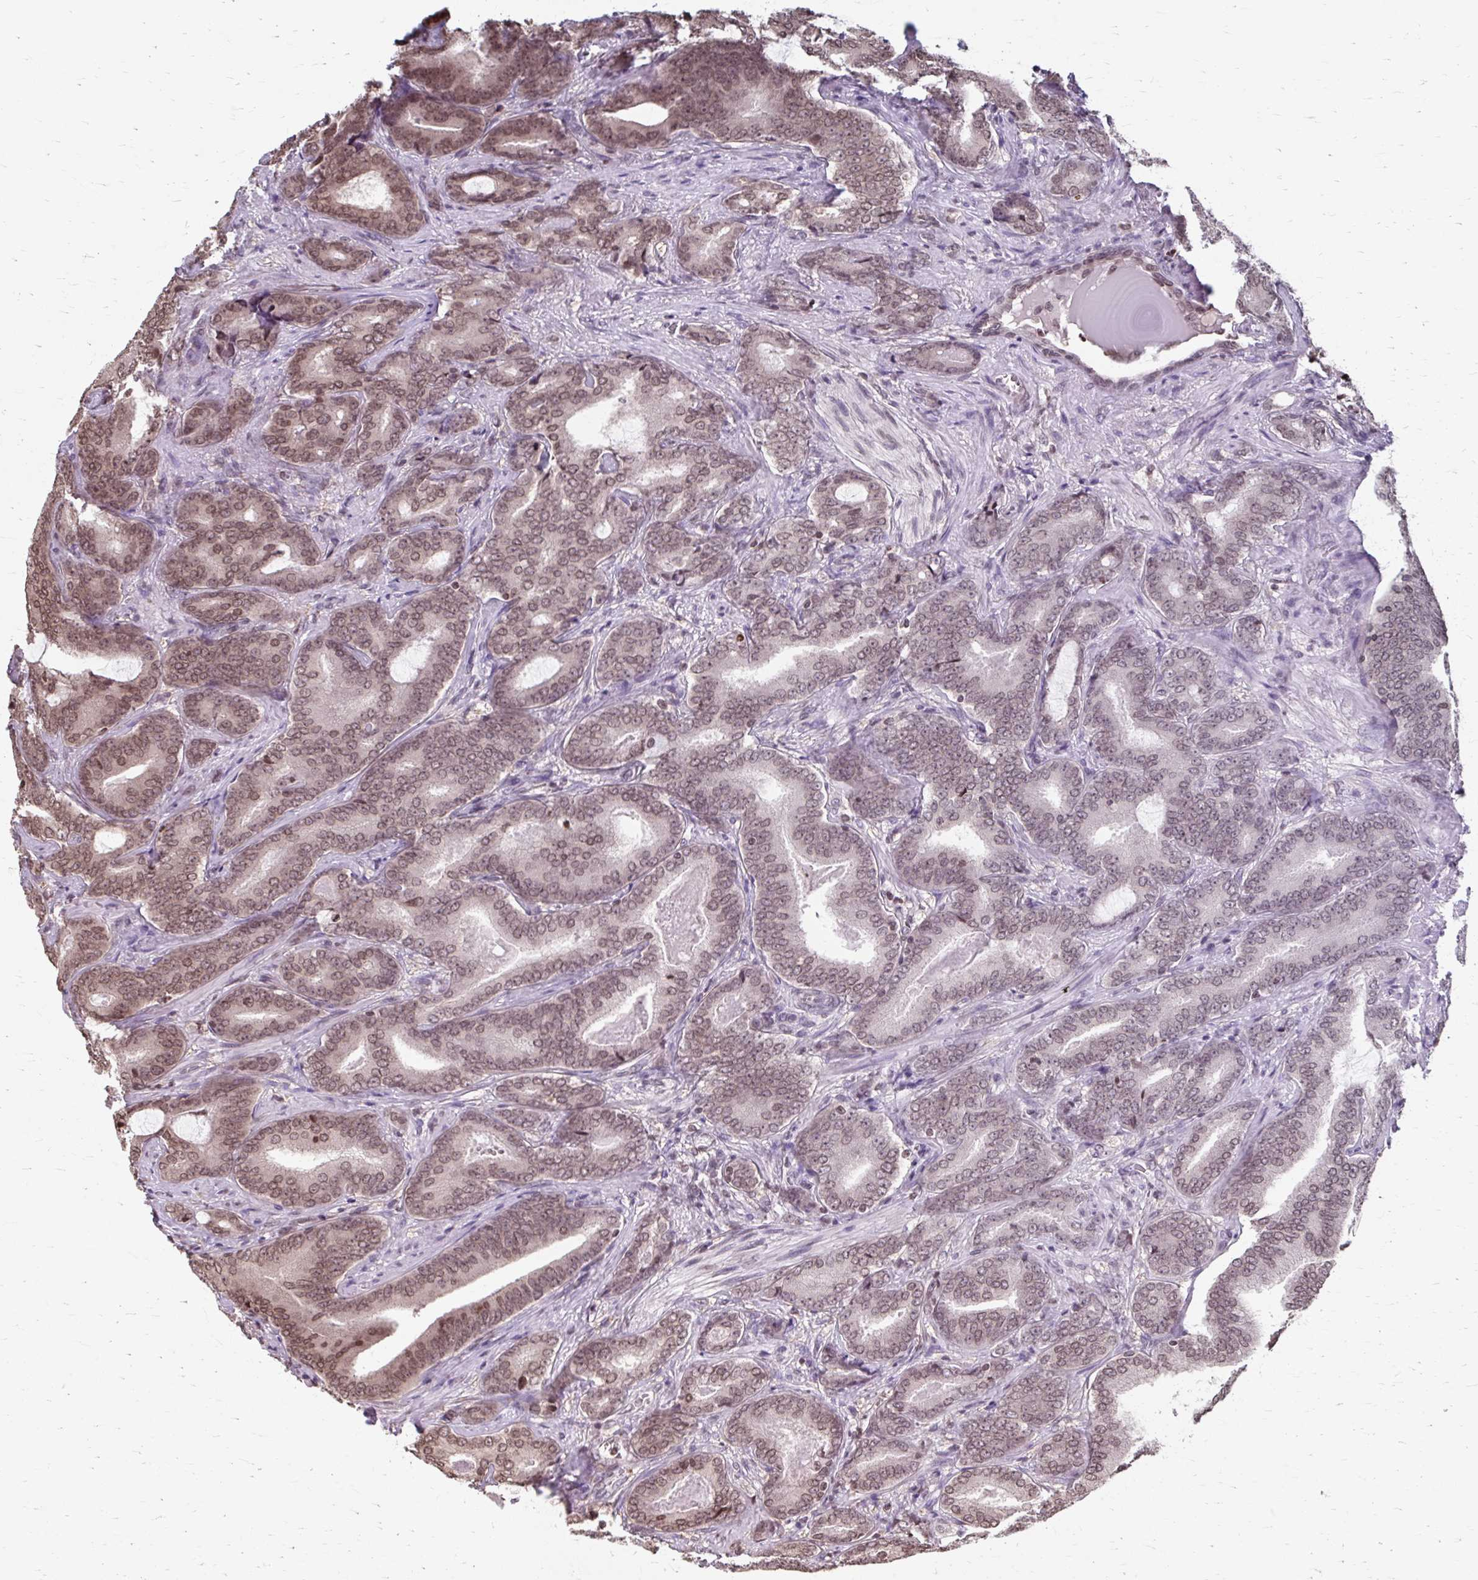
{"staining": {"intensity": "moderate", "quantity": "25%-75%", "location": "nuclear"}, "tissue": "prostate cancer", "cell_type": "Tumor cells", "image_type": "cancer", "snomed": [{"axis": "morphology", "description": "Adenocarcinoma, Low grade"}, {"axis": "topography", "description": "Prostate and seminal vesicle, NOS"}], "caption": "A medium amount of moderate nuclear expression is appreciated in approximately 25%-75% of tumor cells in adenocarcinoma (low-grade) (prostate) tissue. Ihc stains the protein in brown and the nuclei are stained blue.", "gene": "ORC3", "patient": {"sex": "male", "age": 61}}